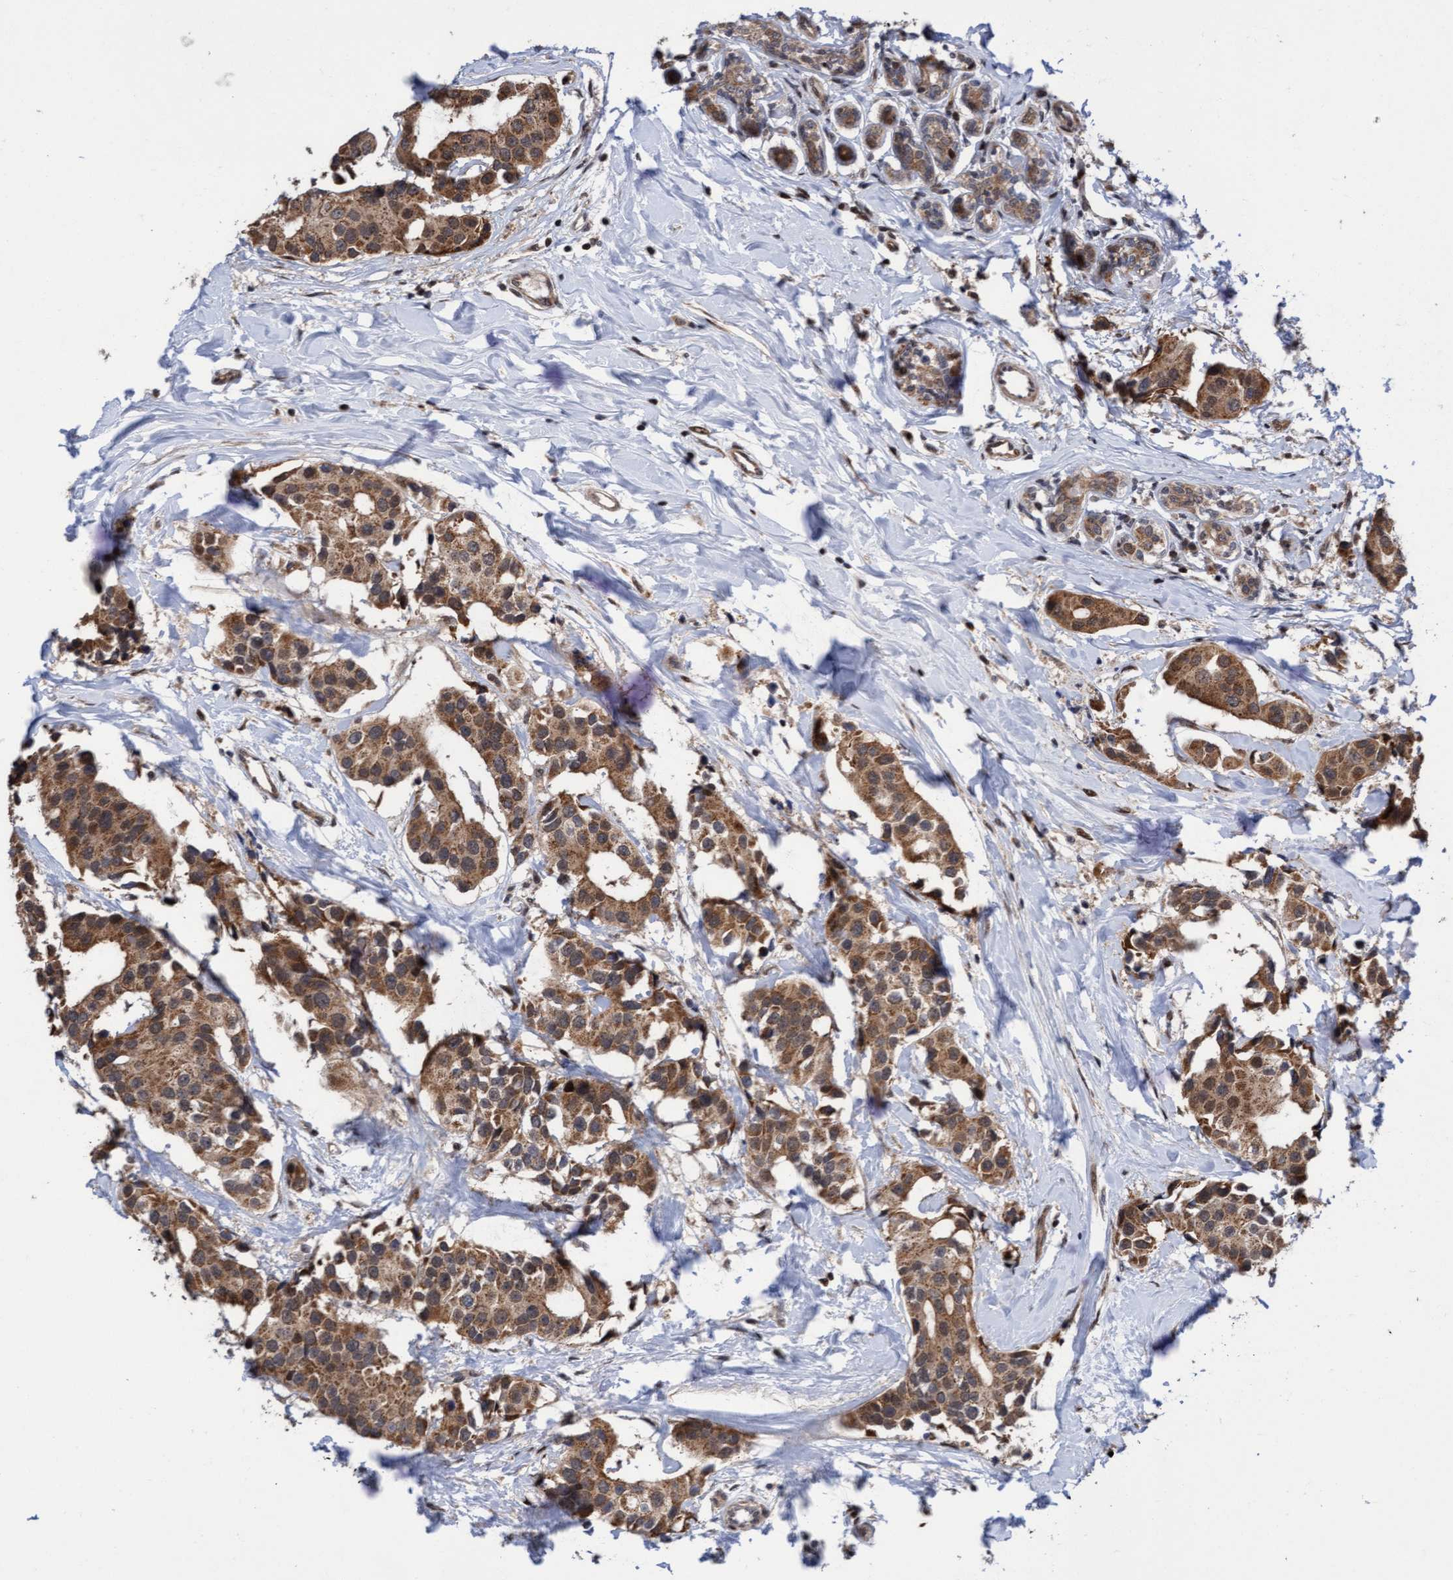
{"staining": {"intensity": "moderate", "quantity": ">75%", "location": "cytoplasmic/membranous"}, "tissue": "breast cancer", "cell_type": "Tumor cells", "image_type": "cancer", "snomed": [{"axis": "morphology", "description": "Normal tissue, NOS"}, {"axis": "morphology", "description": "Duct carcinoma"}, {"axis": "topography", "description": "Breast"}], "caption": "Immunohistochemical staining of human breast cancer shows medium levels of moderate cytoplasmic/membranous staining in about >75% of tumor cells.", "gene": "ITFG1", "patient": {"sex": "female", "age": 39}}